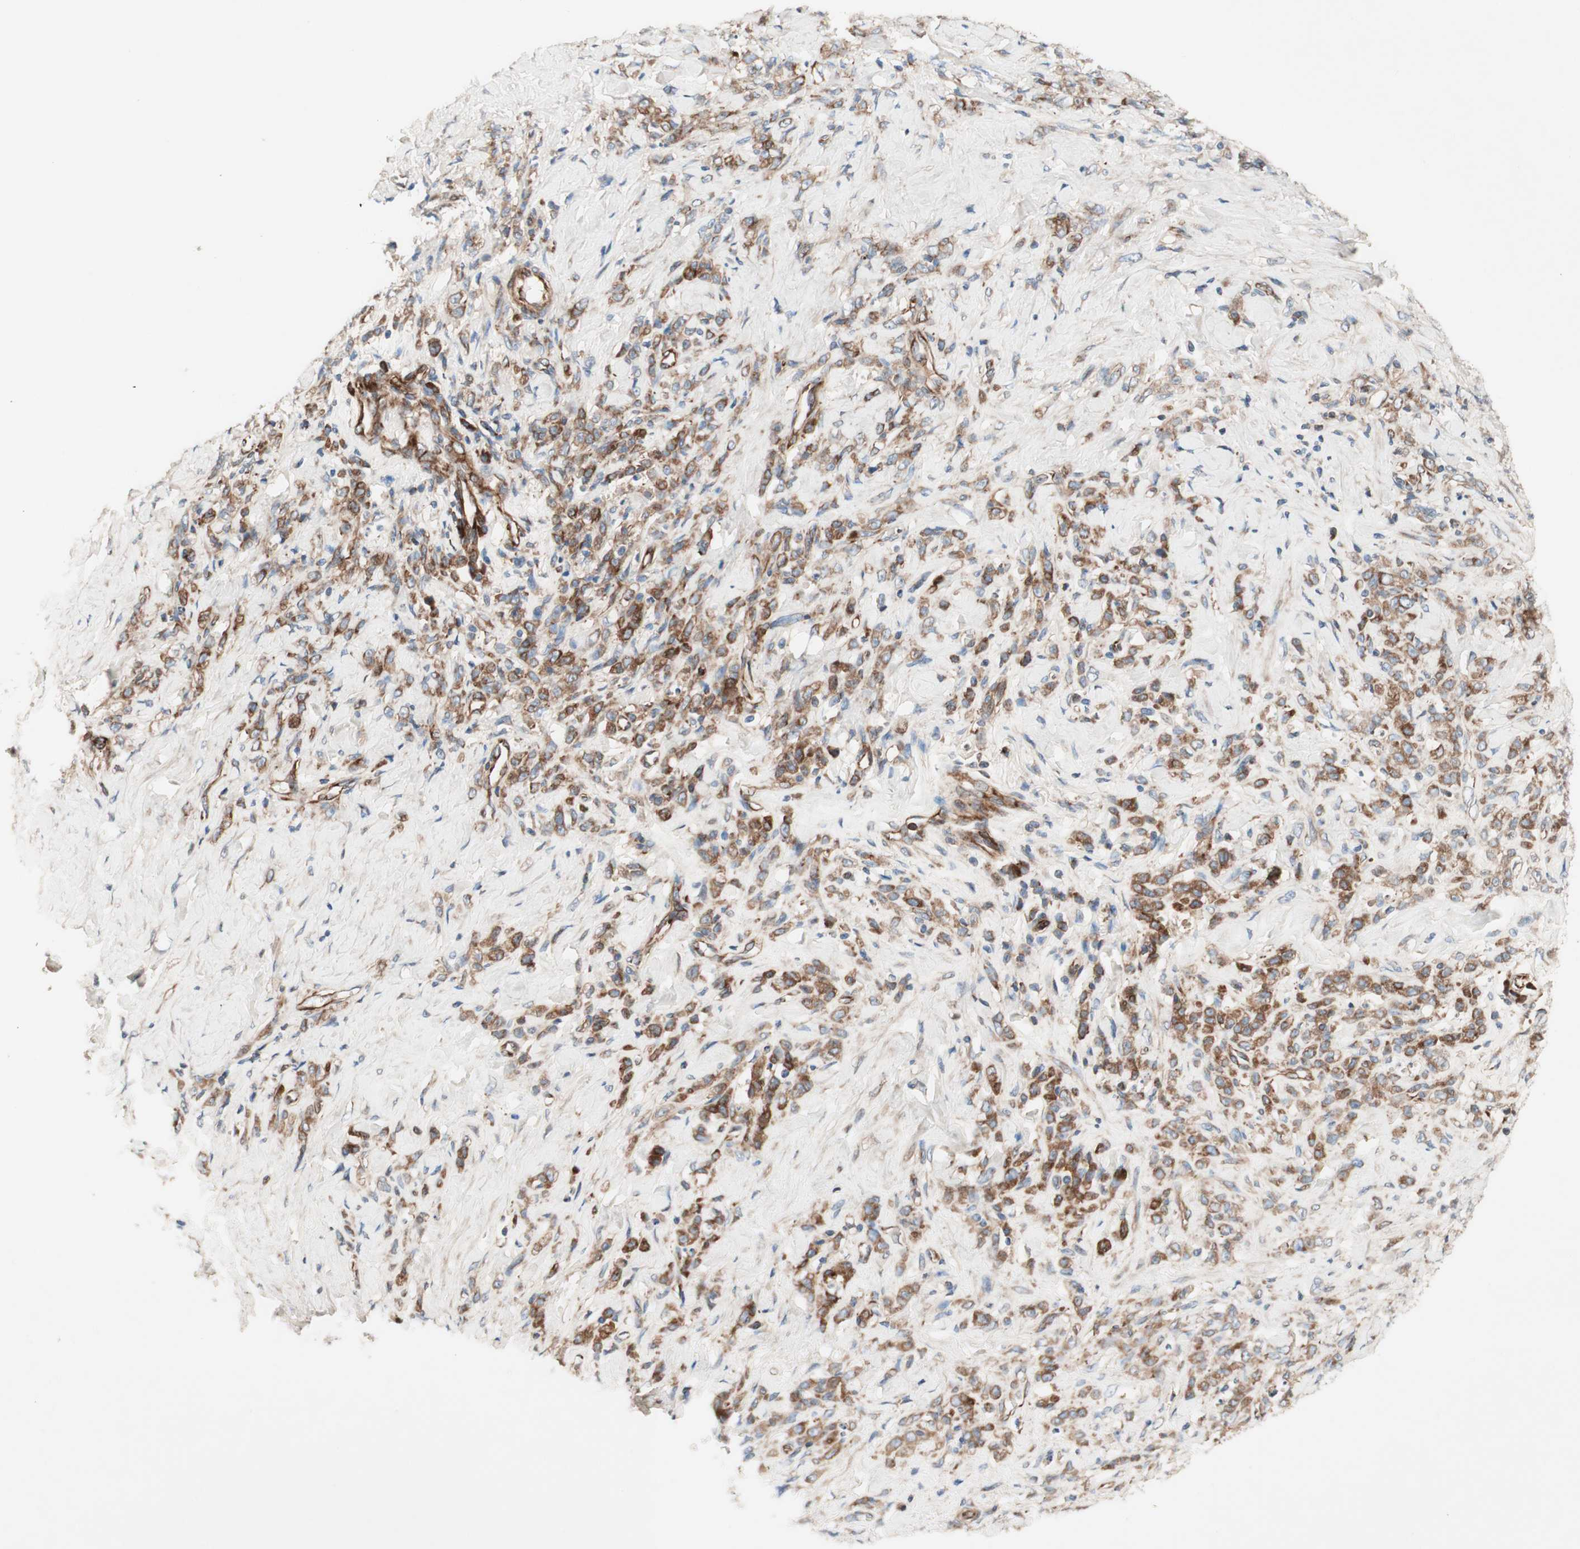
{"staining": {"intensity": "moderate", "quantity": ">75%", "location": "cytoplasmic/membranous"}, "tissue": "stomach cancer", "cell_type": "Tumor cells", "image_type": "cancer", "snomed": [{"axis": "morphology", "description": "Adenocarcinoma, NOS"}, {"axis": "topography", "description": "Stomach"}], "caption": "Protein staining of adenocarcinoma (stomach) tissue demonstrates moderate cytoplasmic/membranous positivity in about >75% of tumor cells.", "gene": "CCN4", "patient": {"sex": "male", "age": 82}}